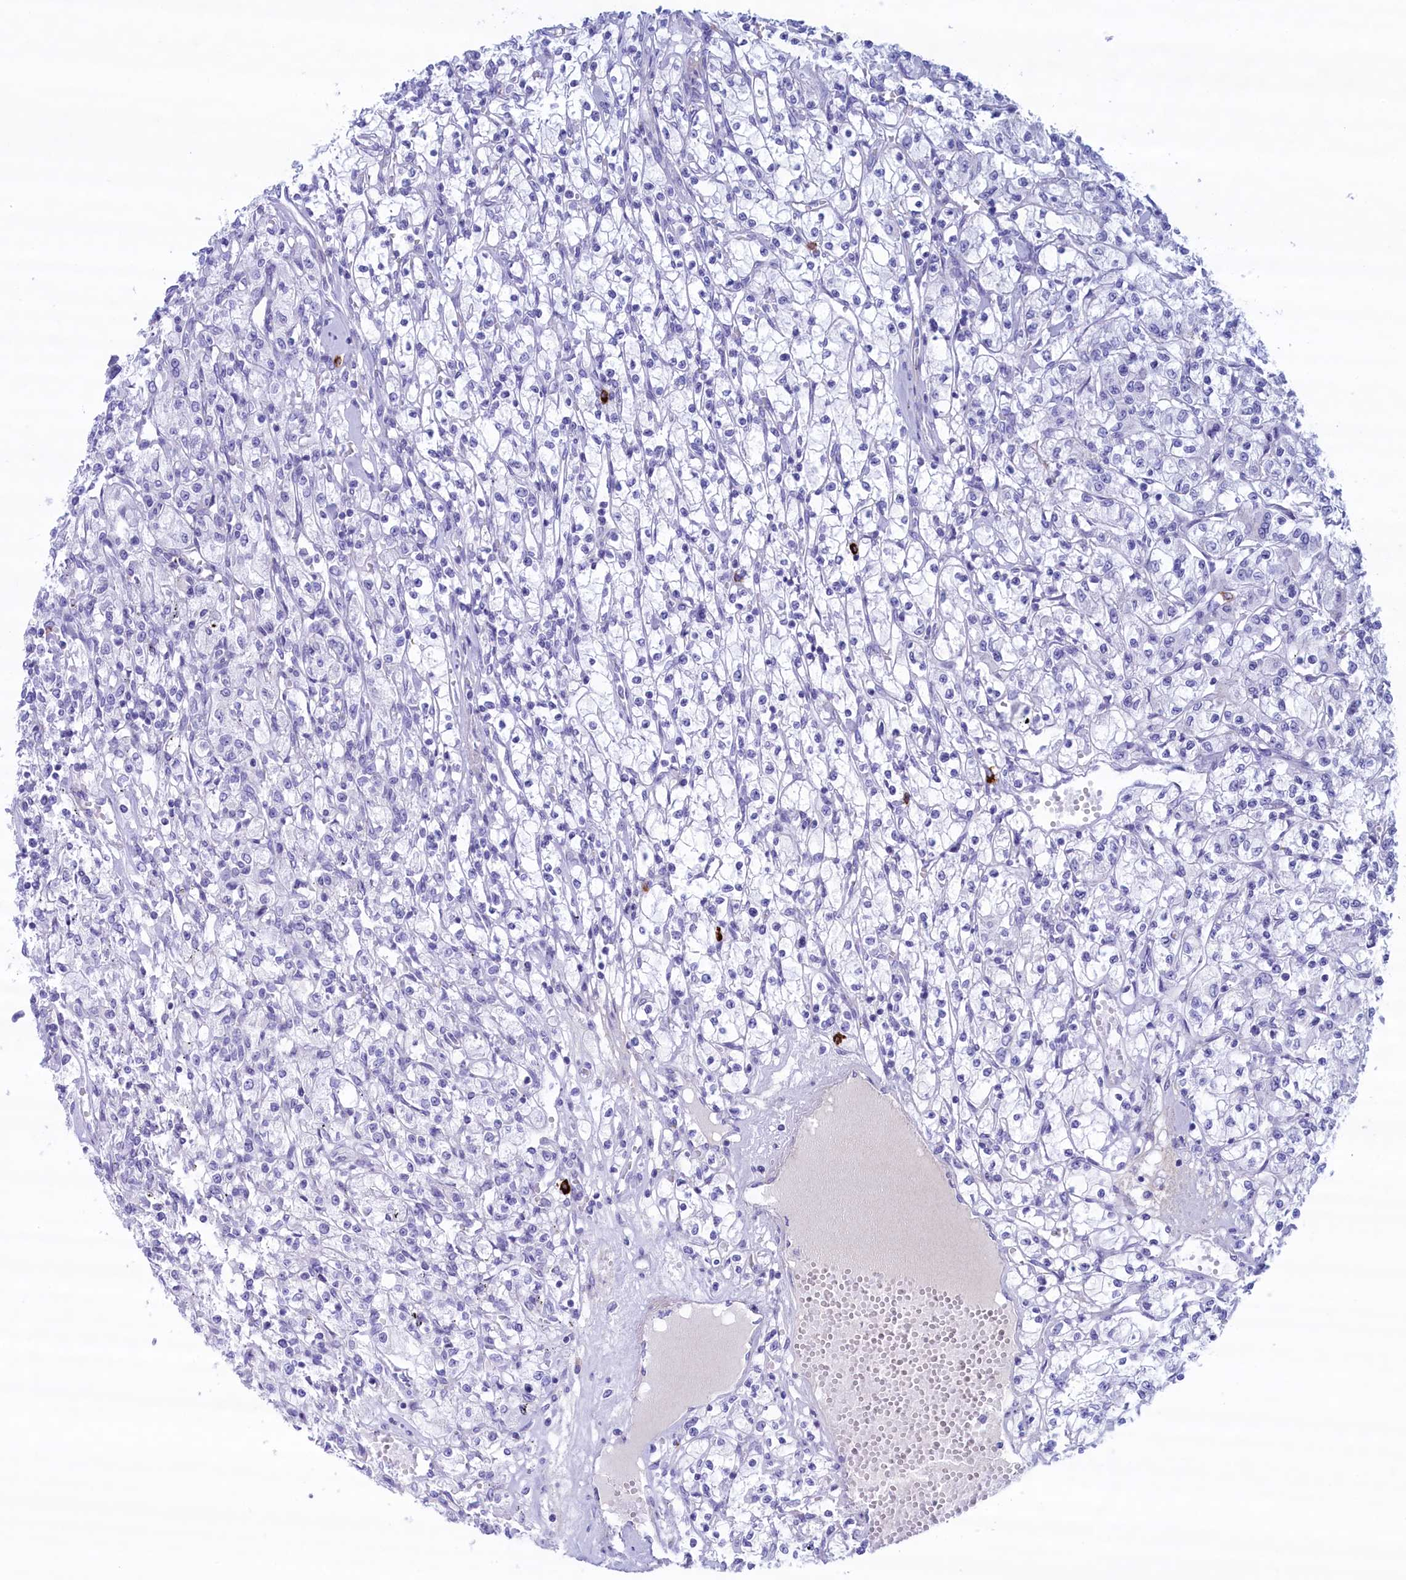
{"staining": {"intensity": "negative", "quantity": "none", "location": "none"}, "tissue": "renal cancer", "cell_type": "Tumor cells", "image_type": "cancer", "snomed": [{"axis": "morphology", "description": "Adenocarcinoma, NOS"}, {"axis": "topography", "description": "Kidney"}], "caption": "DAB (3,3'-diaminobenzidine) immunohistochemical staining of human adenocarcinoma (renal) reveals no significant positivity in tumor cells. (DAB immunohistochemistry, high magnification).", "gene": "MPV17L2", "patient": {"sex": "female", "age": 59}}